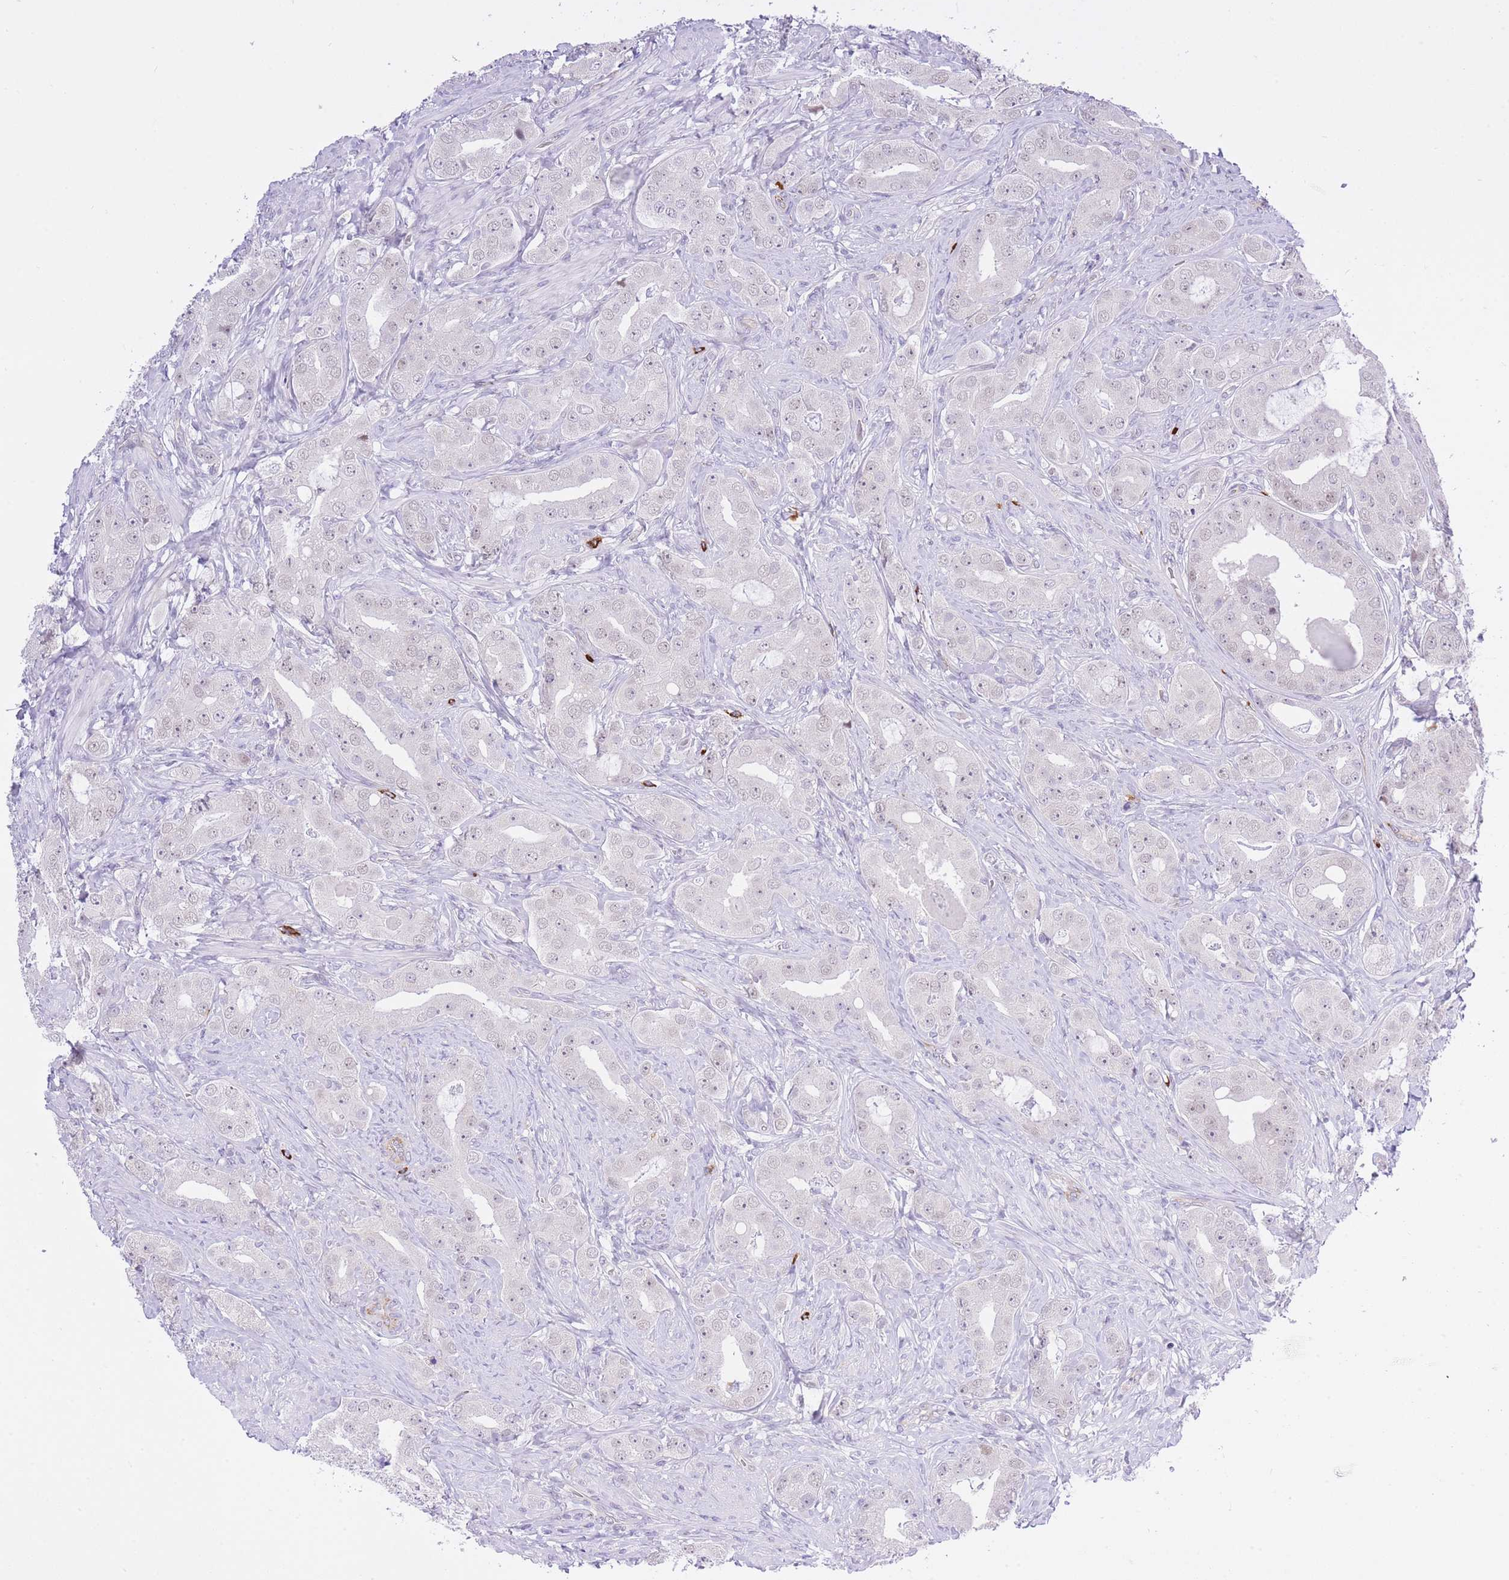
{"staining": {"intensity": "negative", "quantity": "none", "location": "none"}, "tissue": "prostate cancer", "cell_type": "Tumor cells", "image_type": "cancer", "snomed": [{"axis": "morphology", "description": "Adenocarcinoma, High grade"}, {"axis": "topography", "description": "Prostate"}], "caption": "An image of human prostate high-grade adenocarcinoma is negative for staining in tumor cells.", "gene": "MEIOSIN", "patient": {"sex": "male", "age": 63}}